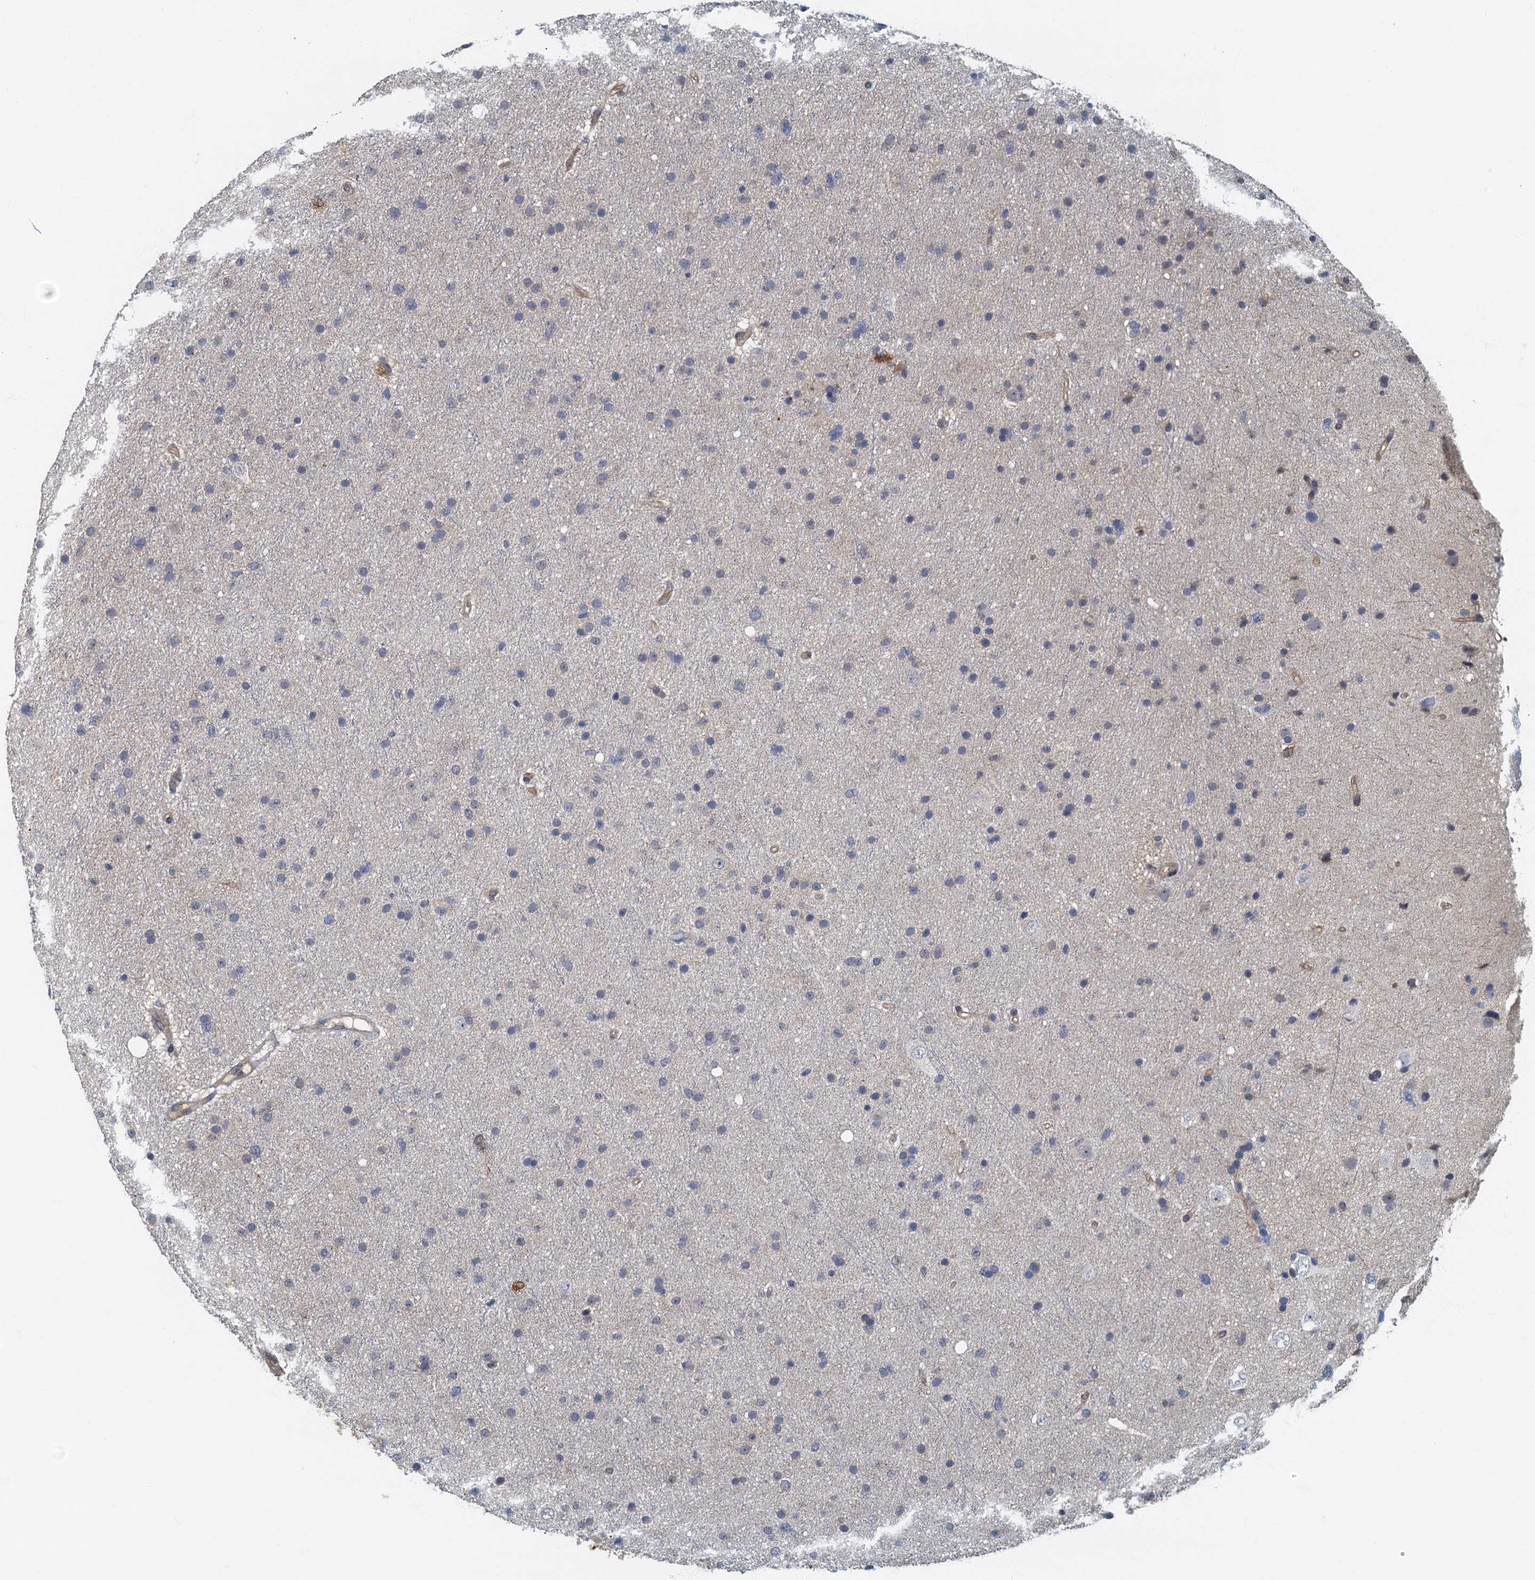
{"staining": {"intensity": "negative", "quantity": "none", "location": "none"}, "tissue": "glioma", "cell_type": "Tumor cells", "image_type": "cancer", "snomed": [{"axis": "morphology", "description": "Glioma, malignant, Low grade"}, {"axis": "topography", "description": "Cerebral cortex"}], "caption": "The IHC image has no significant positivity in tumor cells of low-grade glioma (malignant) tissue.", "gene": "CKAP2L", "patient": {"sex": "female", "age": 39}}